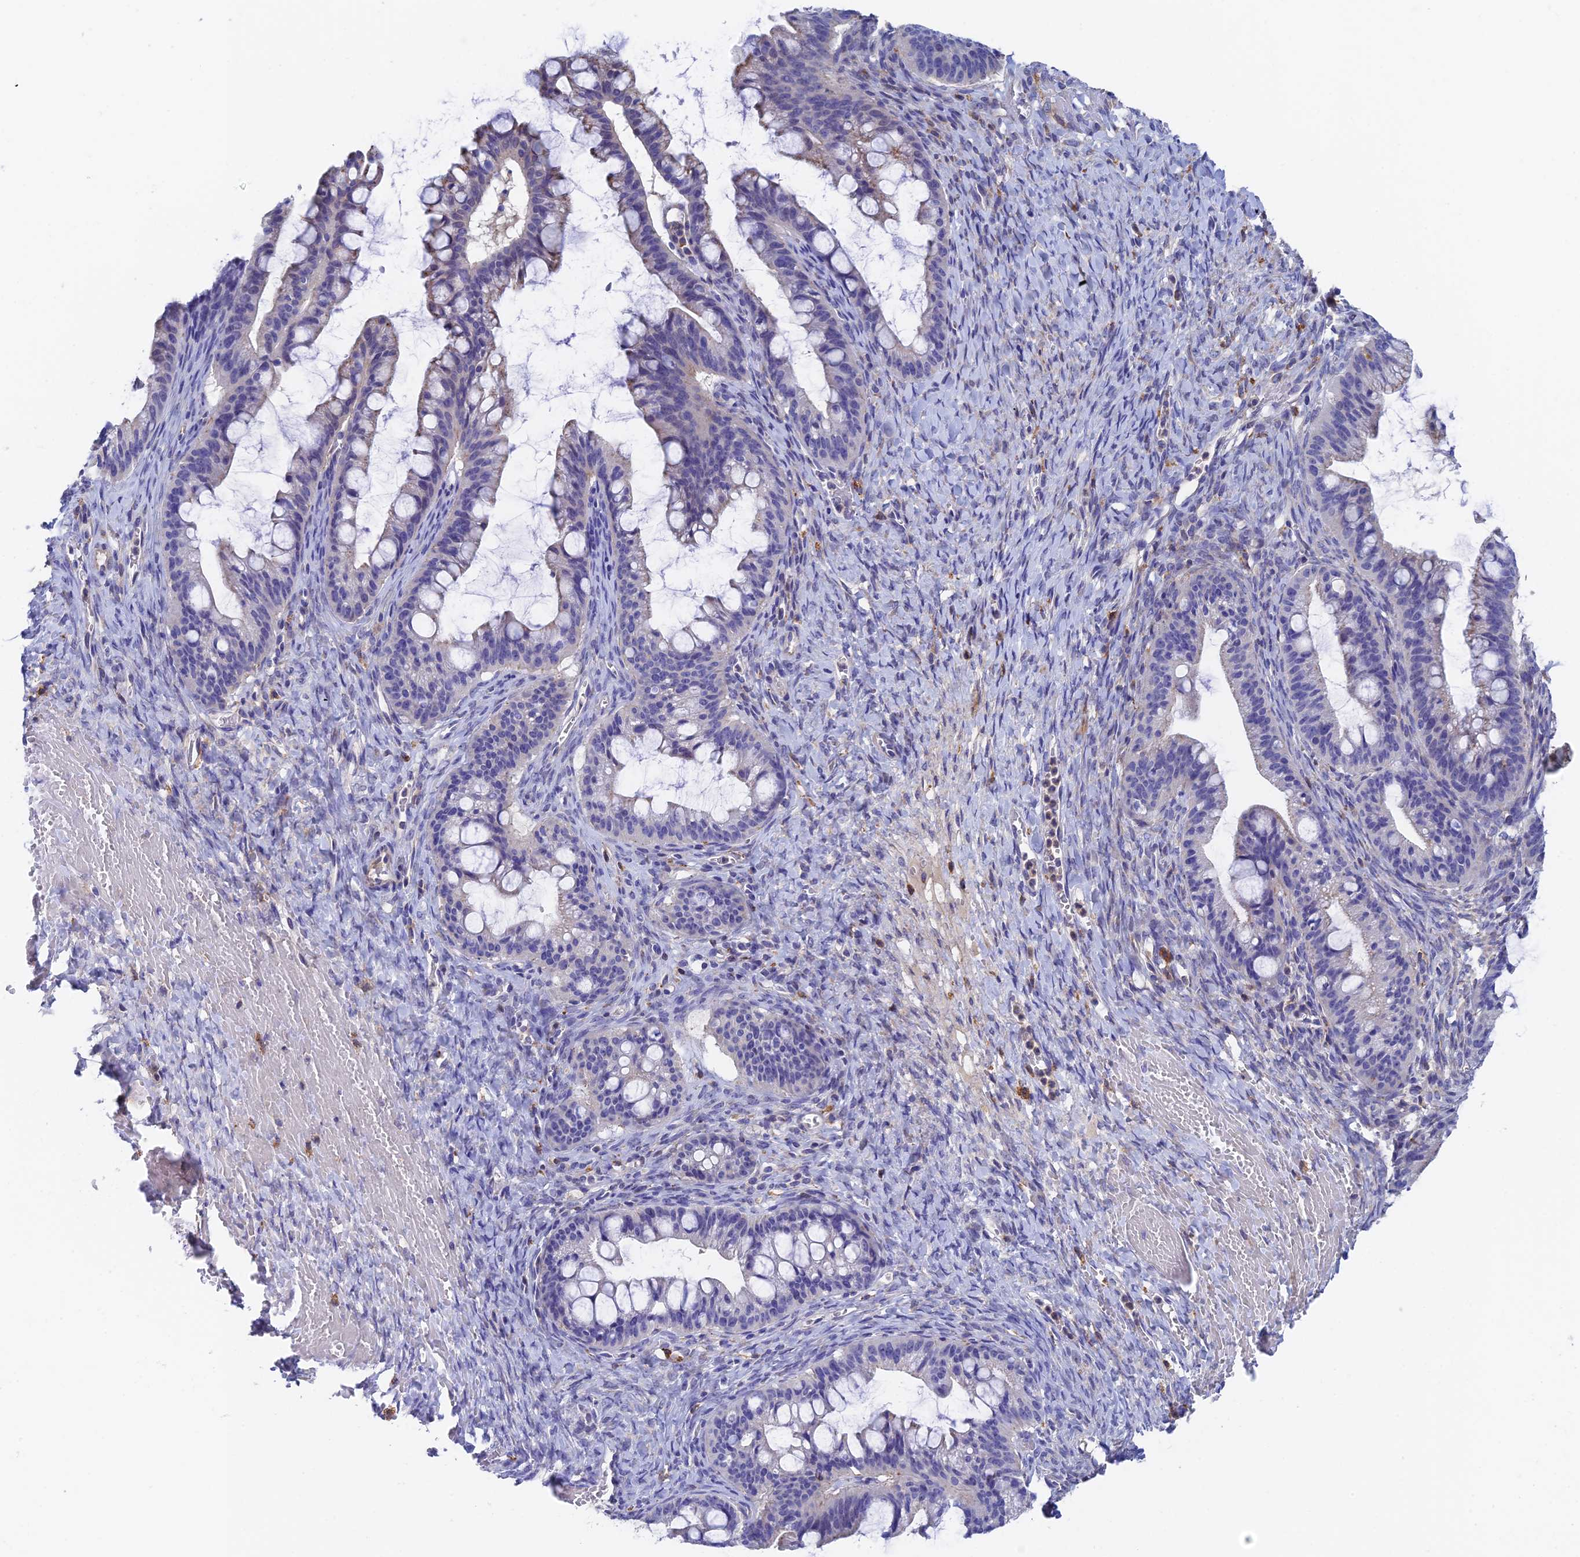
{"staining": {"intensity": "negative", "quantity": "none", "location": "none"}, "tissue": "ovarian cancer", "cell_type": "Tumor cells", "image_type": "cancer", "snomed": [{"axis": "morphology", "description": "Cystadenocarcinoma, mucinous, NOS"}, {"axis": "topography", "description": "Ovary"}], "caption": "This is an immunohistochemistry histopathology image of human ovarian cancer (mucinous cystadenocarcinoma). There is no positivity in tumor cells.", "gene": "RPGRIP1L", "patient": {"sex": "female", "age": 73}}